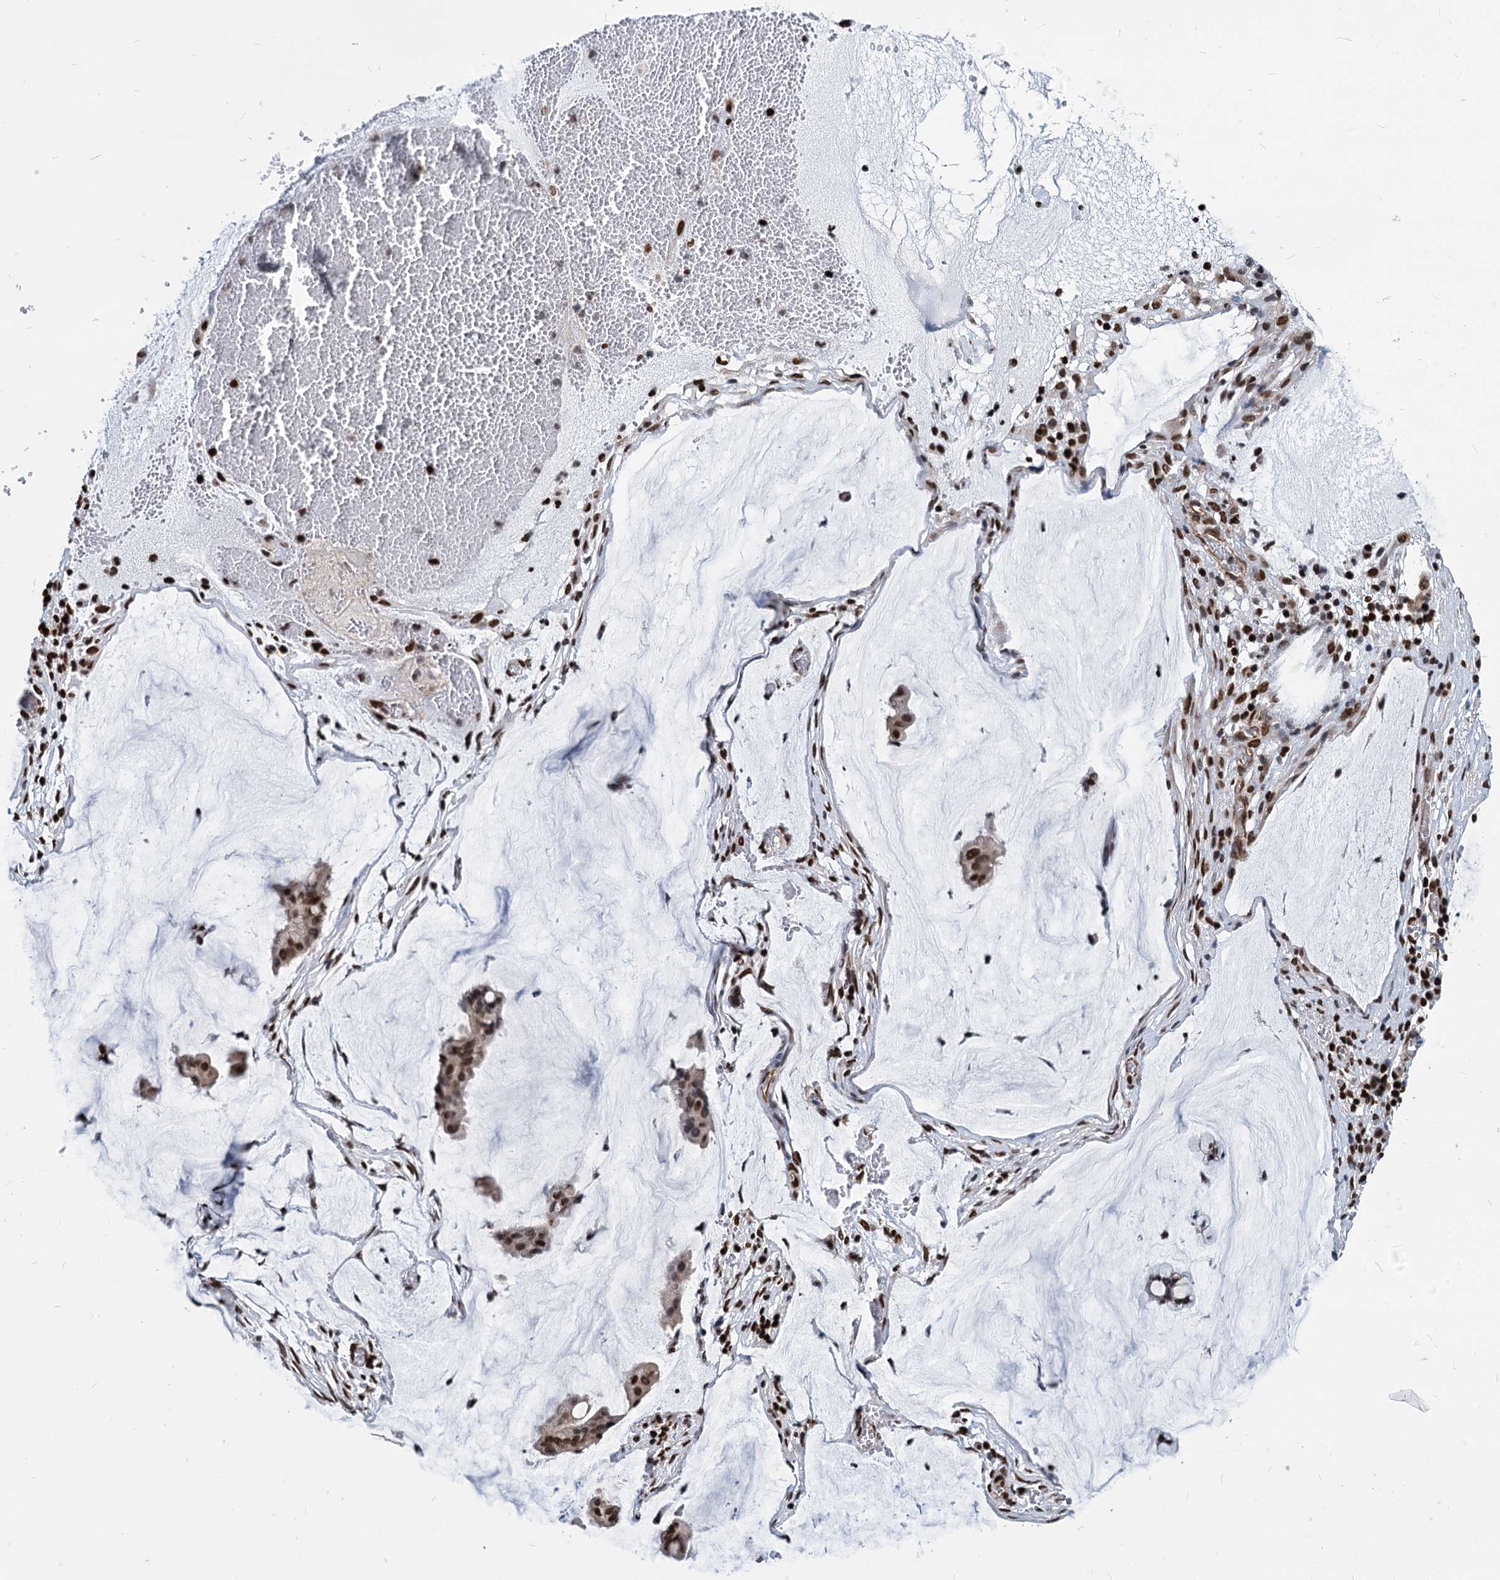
{"staining": {"intensity": "strong", "quantity": ">75%", "location": "nuclear"}, "tissue": "ovarian cancer", "cell_type": "Tumor cells", "image_type": "cancer", "snomed": [{"axis": "morphology", "description": "Cystadenocarcinoma, mucinous, NOS"}, {"axis": "topography", "description": "Ovary"}], "caption": "Protein staining of ovarian mucinous cystadenocarcinoma tissue exhibits strong nuclear positivity in approximately >75% of tumor cells. The staining was performed using DAB (3,3'-diaminobenzidine) to visualize the protein expression in brown, while the nuclei were stained in blue with hematoxylin (Magnification: 20x).", "gene": "MECP2", "patient": {"sex": "female", "age": 73}}